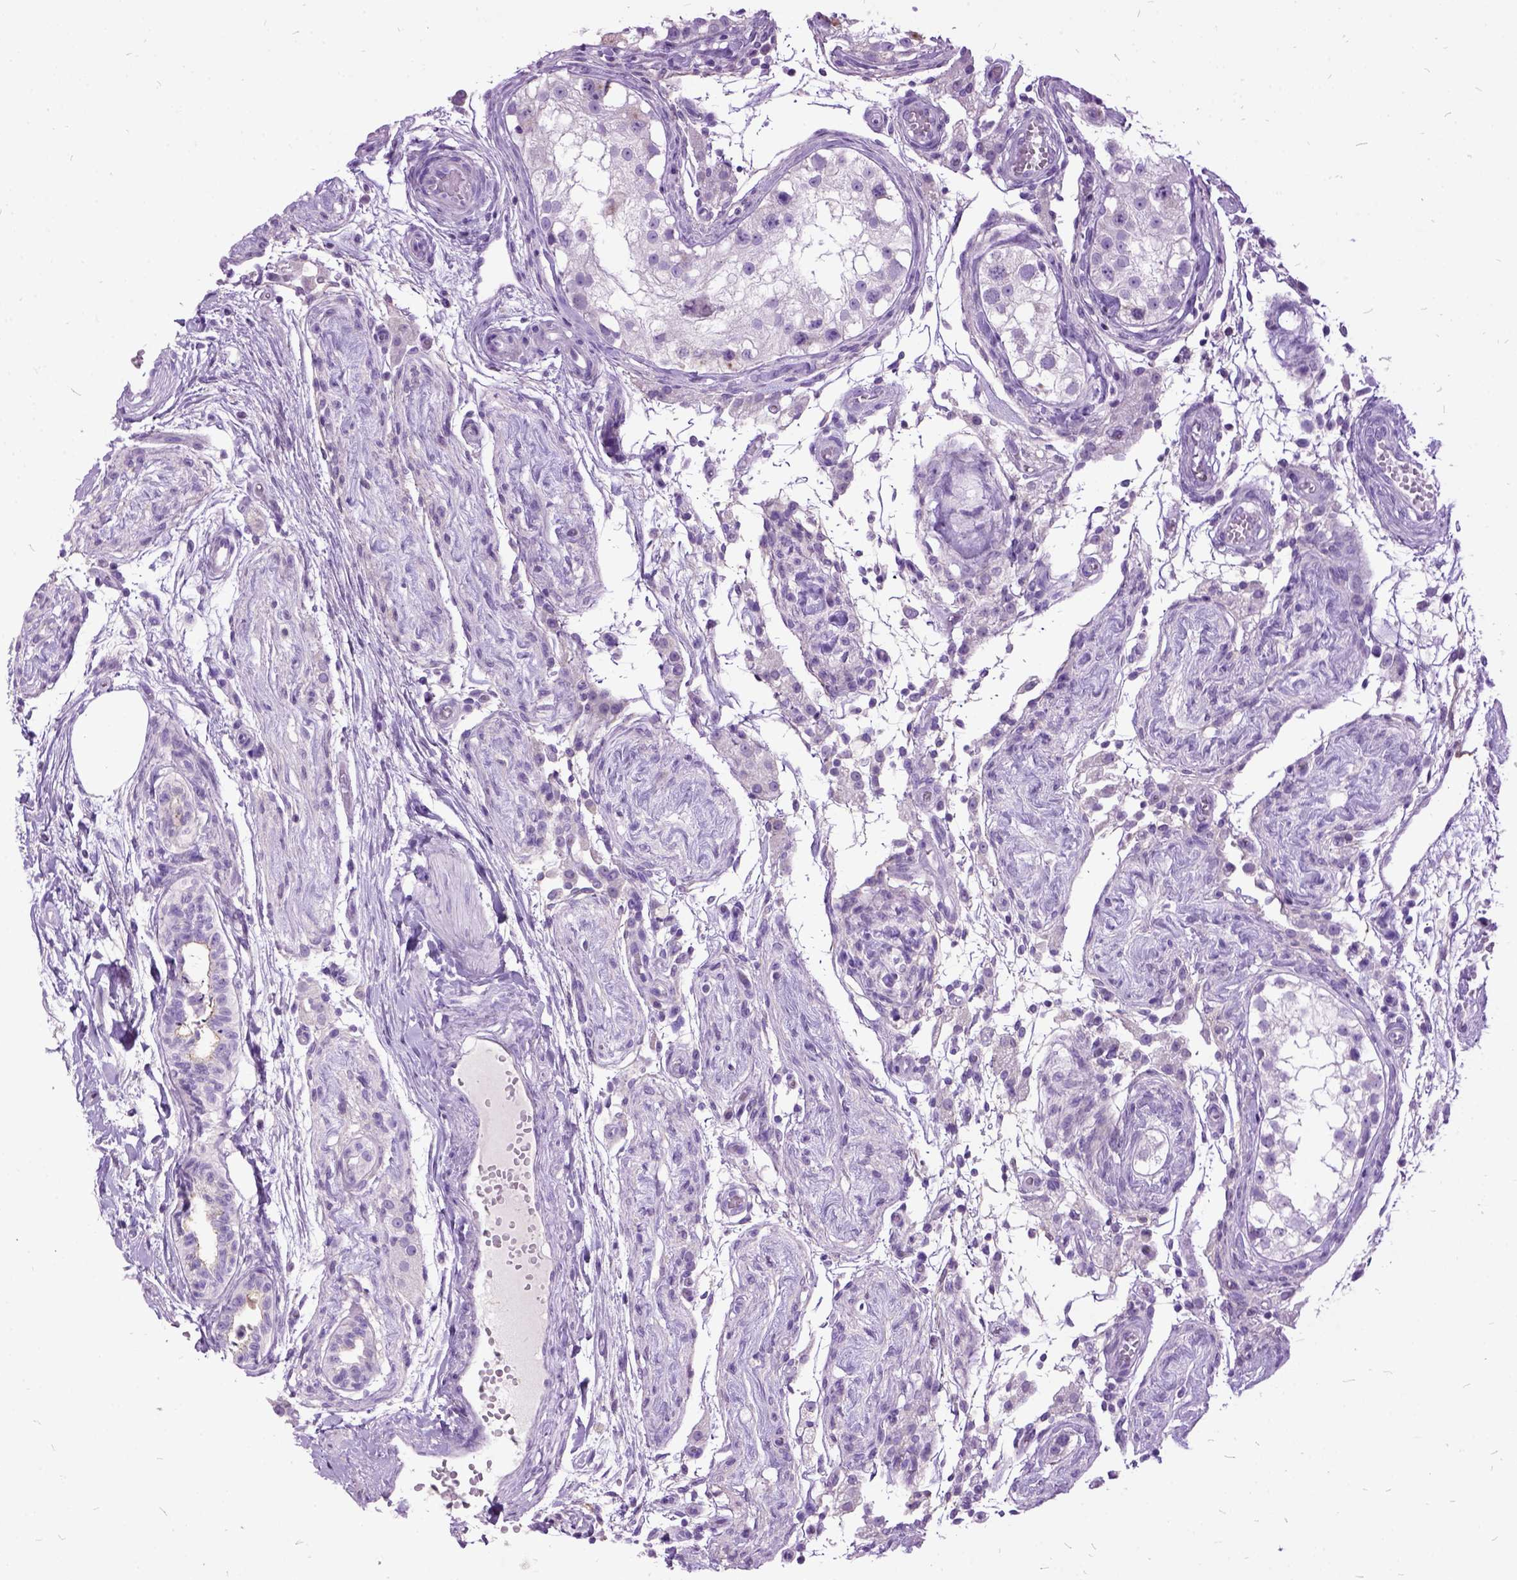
{"staining": {"intensity": "negative", "quantity": "none", "location": "none"}, "tissue": "testis", "cell_type": "Cells in seminiferous ducts", "image_type": "normal", "snomed": [{"axis": "morphology", "description": "Normal tissue, NOS"}, {"axis": "morphology", "description": "Seminoma, NOS"}, {"axis": "topography", "description": "Testis"}], "caption": "Cells in seminiferous ducts are negative for brown protein staining in unremarkable testis. Brightfield microscopy of immunohistochemistry stained with DAB (3,3'-diaminobenzidine) (brown) and hematoxylin (blue), captured at high magnification.", "gene": "MME", "patient": {"sex": "male", "age": 29}}